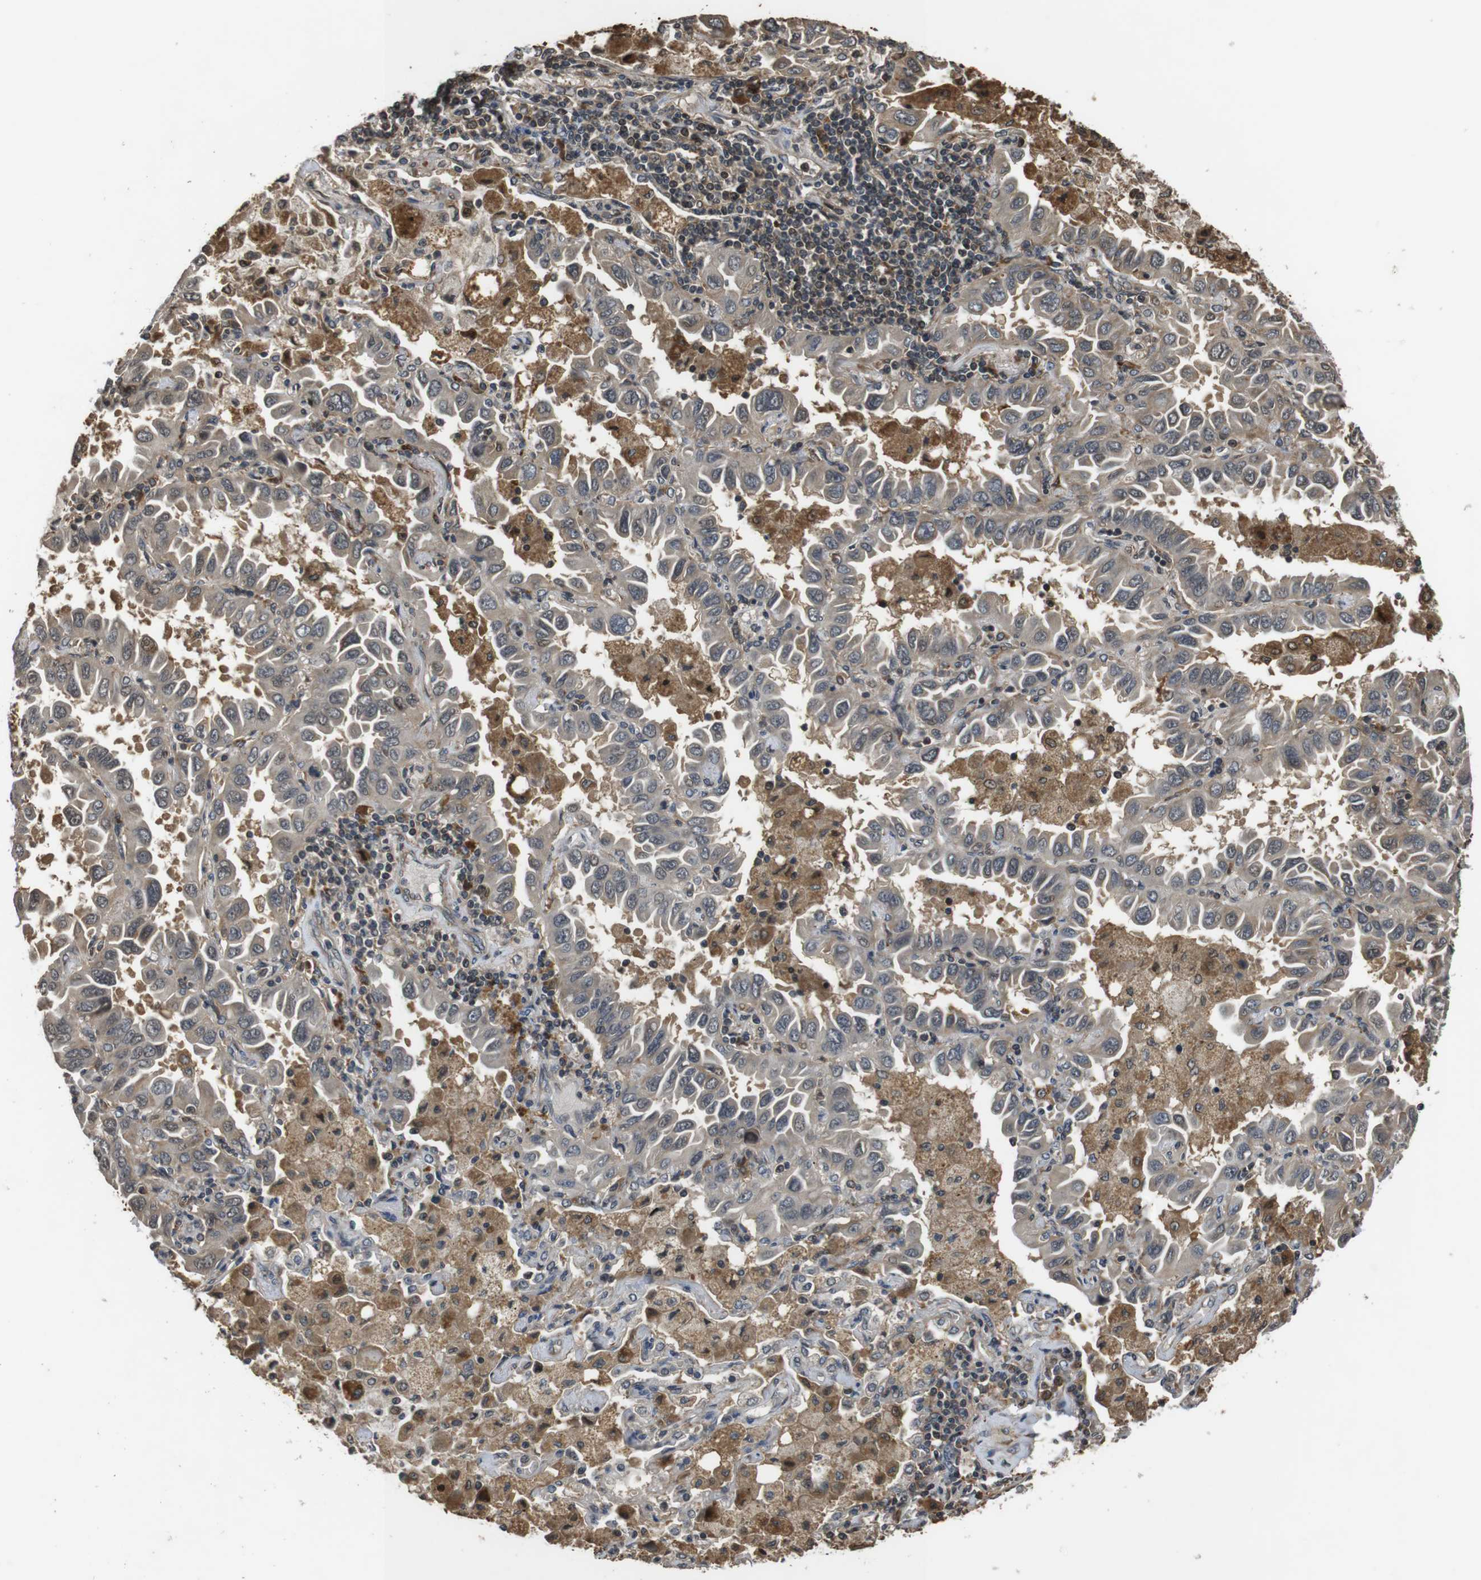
{"staining": {"intensity": "weak", "quantity": ">75%", "location": "cytoplasmic/membranous"}, "tissue": "lung cancer", "cell_type": "Tumor cells", "image_type": "cancer", "snomed": [{"axis": "morphology", "description": "Adenocarcinoma, NOS"}, {"axis": "topography", "description": "Lung"}], "caption": "Lung cancer (adenocarcinoma) stained for a protein (brown) demonstrates weak cytoplasmic/membranous positive expression in approximately >75% of tumor cells.", "gene": "FZD10", "patient": {"sex": "male", "age": 64}}